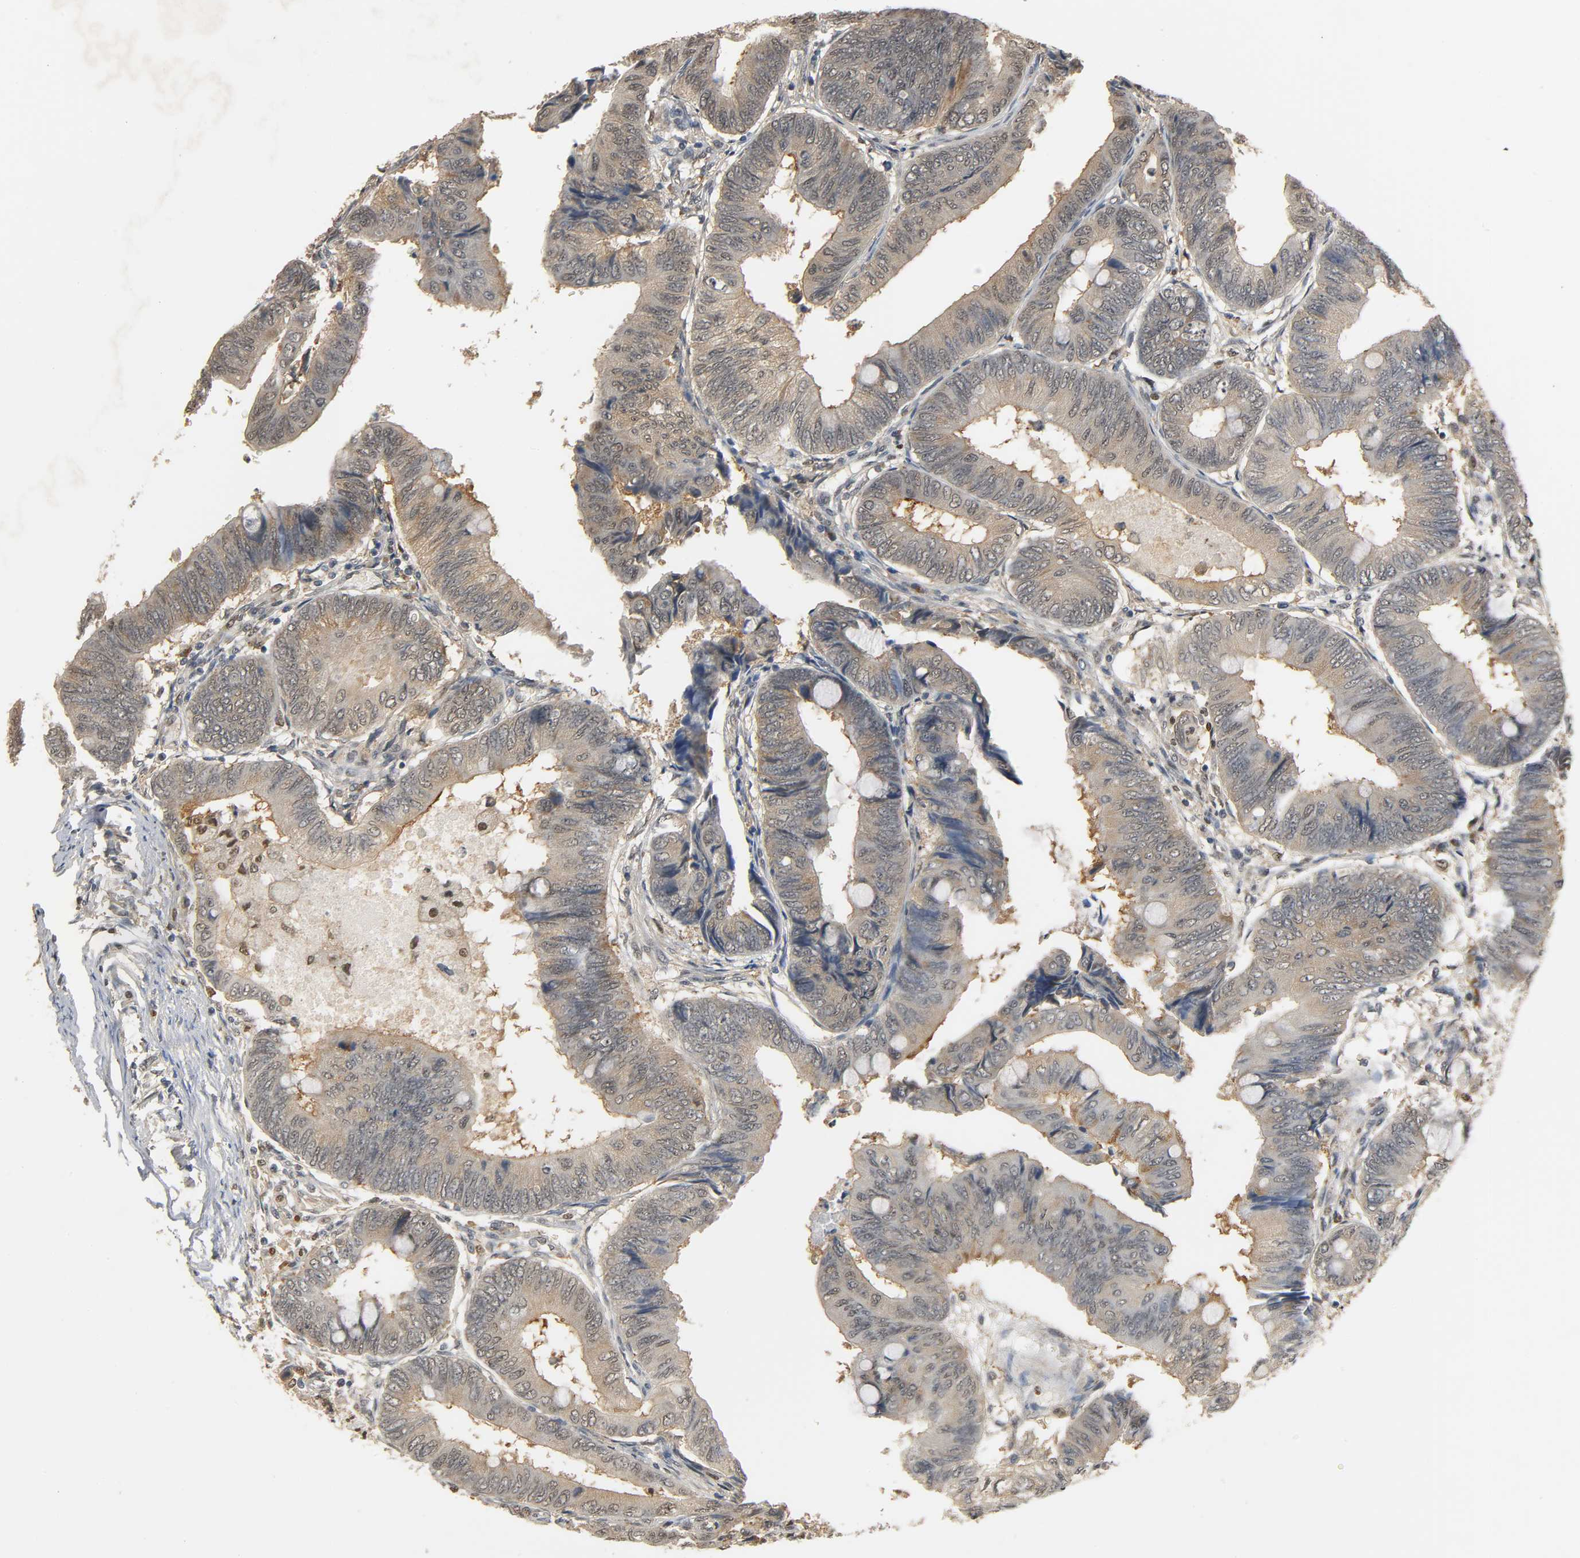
{"staining": {"intensity": "weak", "quantity": ">75%", "location": "cytoplasmic/membranous"}, "tissue": "colorectal cancer", "cell_type": "Tumor cells", "image_type": "cancer", "snomed": [{"axis": "morphology", "description": "Normal tissue, NOS"}, {"axis": "morphology", "description": "Adenocarcinoma, NOS"}, {"axis": "topography", "description": "Rectum"}, {"axis": "topography", "description": "Peripheral nerve tissue"}], "caption": "Adenocarcinoma (colorectal) stained with a protein marker demonstrates weak staining in tumor cells.", "gene": "ZFPM2", "patient": {"sex": "male", "age": 92}}